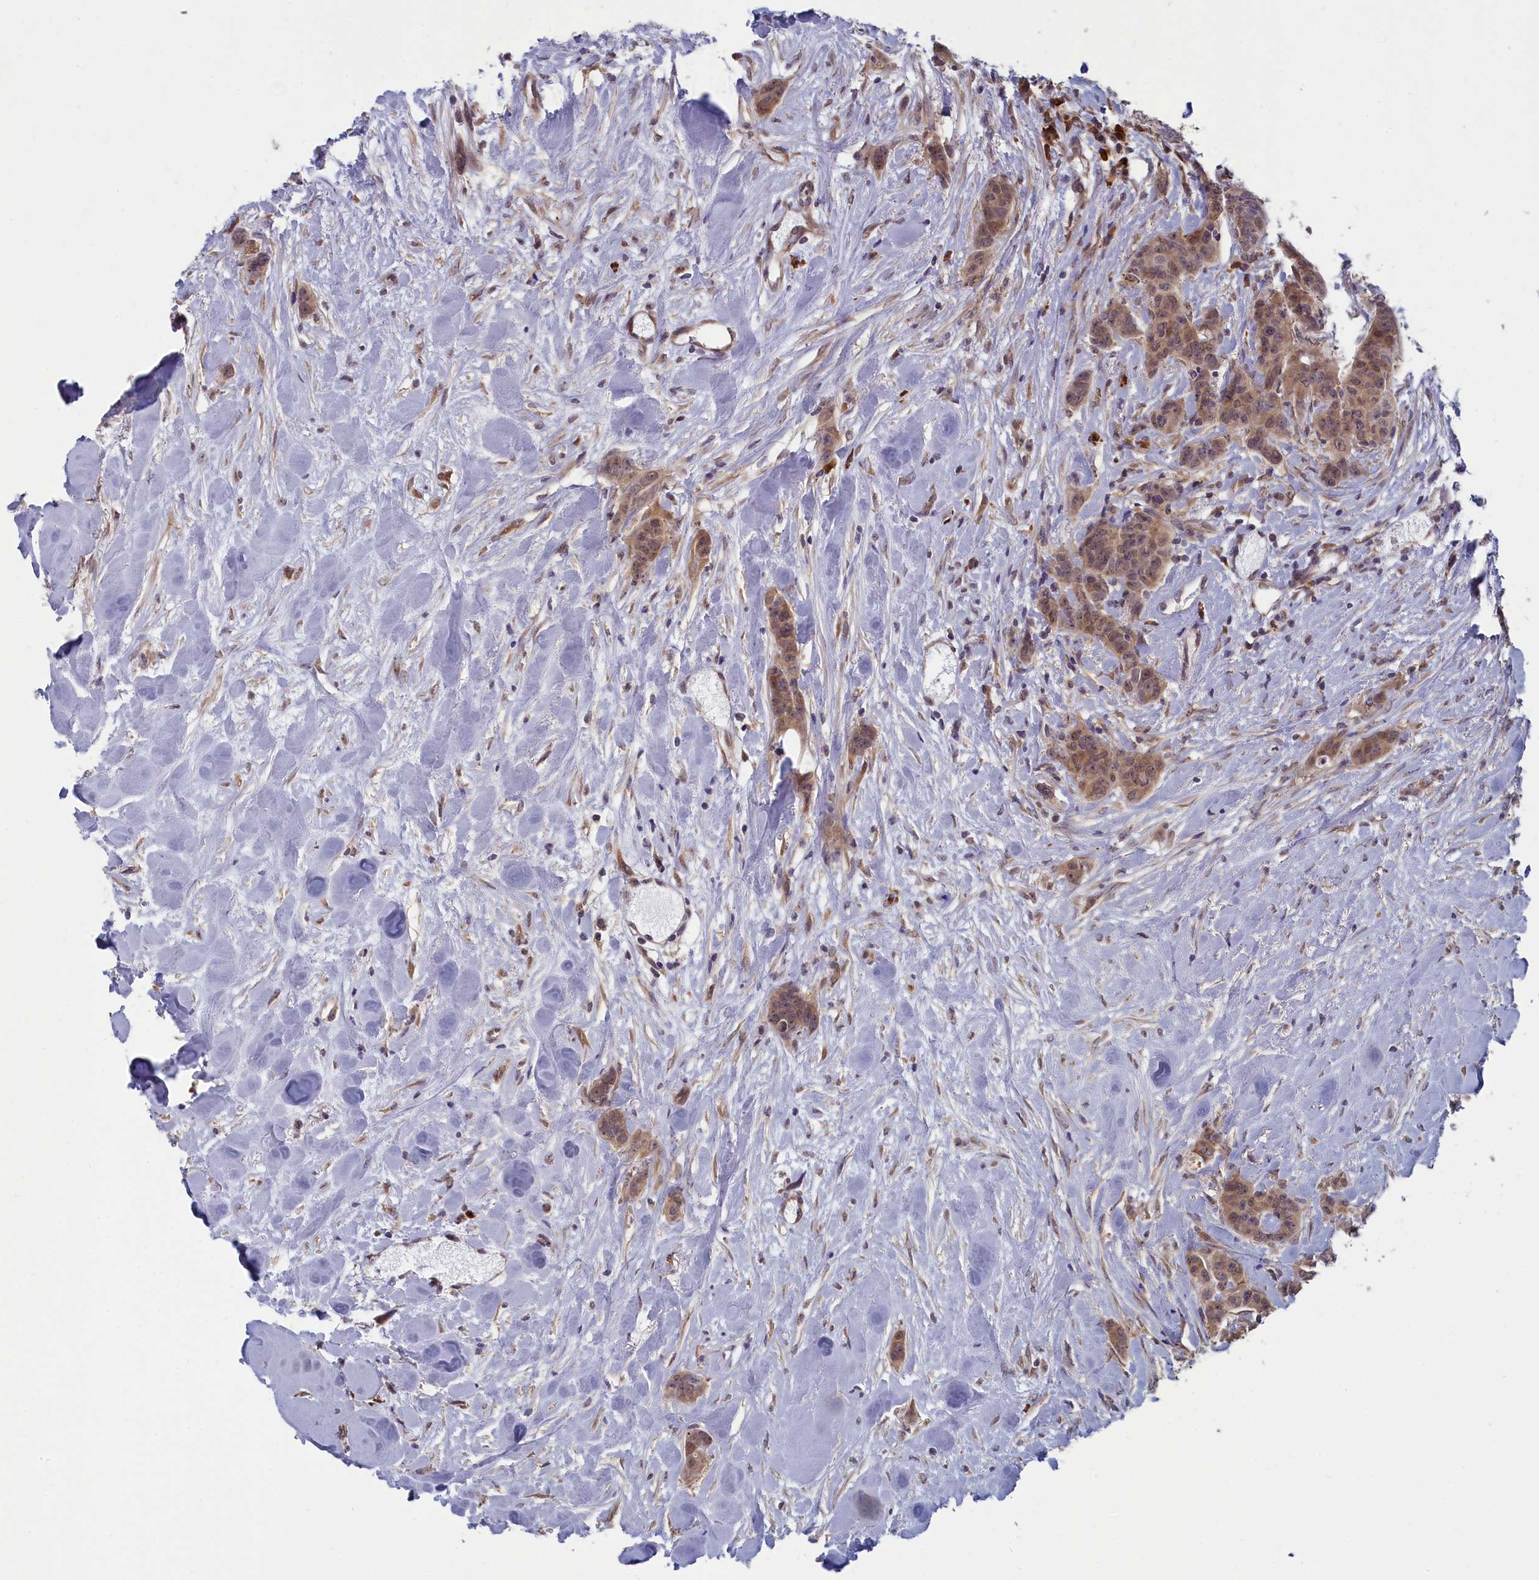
{"staining": {"intensity": "moderate", "quantity": ">75%", "location": "cytoplasmic/membranous"}, "tissue": "breast cancer", "cell_type": "Tumor cells", "image_type": "cancer", "snomed": [{"axis": "morphology", "description": "Duct carcinoma"}, {"axis": "topography", "description": "Breast"}], "caption": "Protein positivity by immunohistochemistry (IHC) demonstrates moderate cytoplasmic/membranous expression in about >75% of tumor cells in breast cancer.", "gene": "MRI1", "patient": {"sex": "female", "age": 40}}